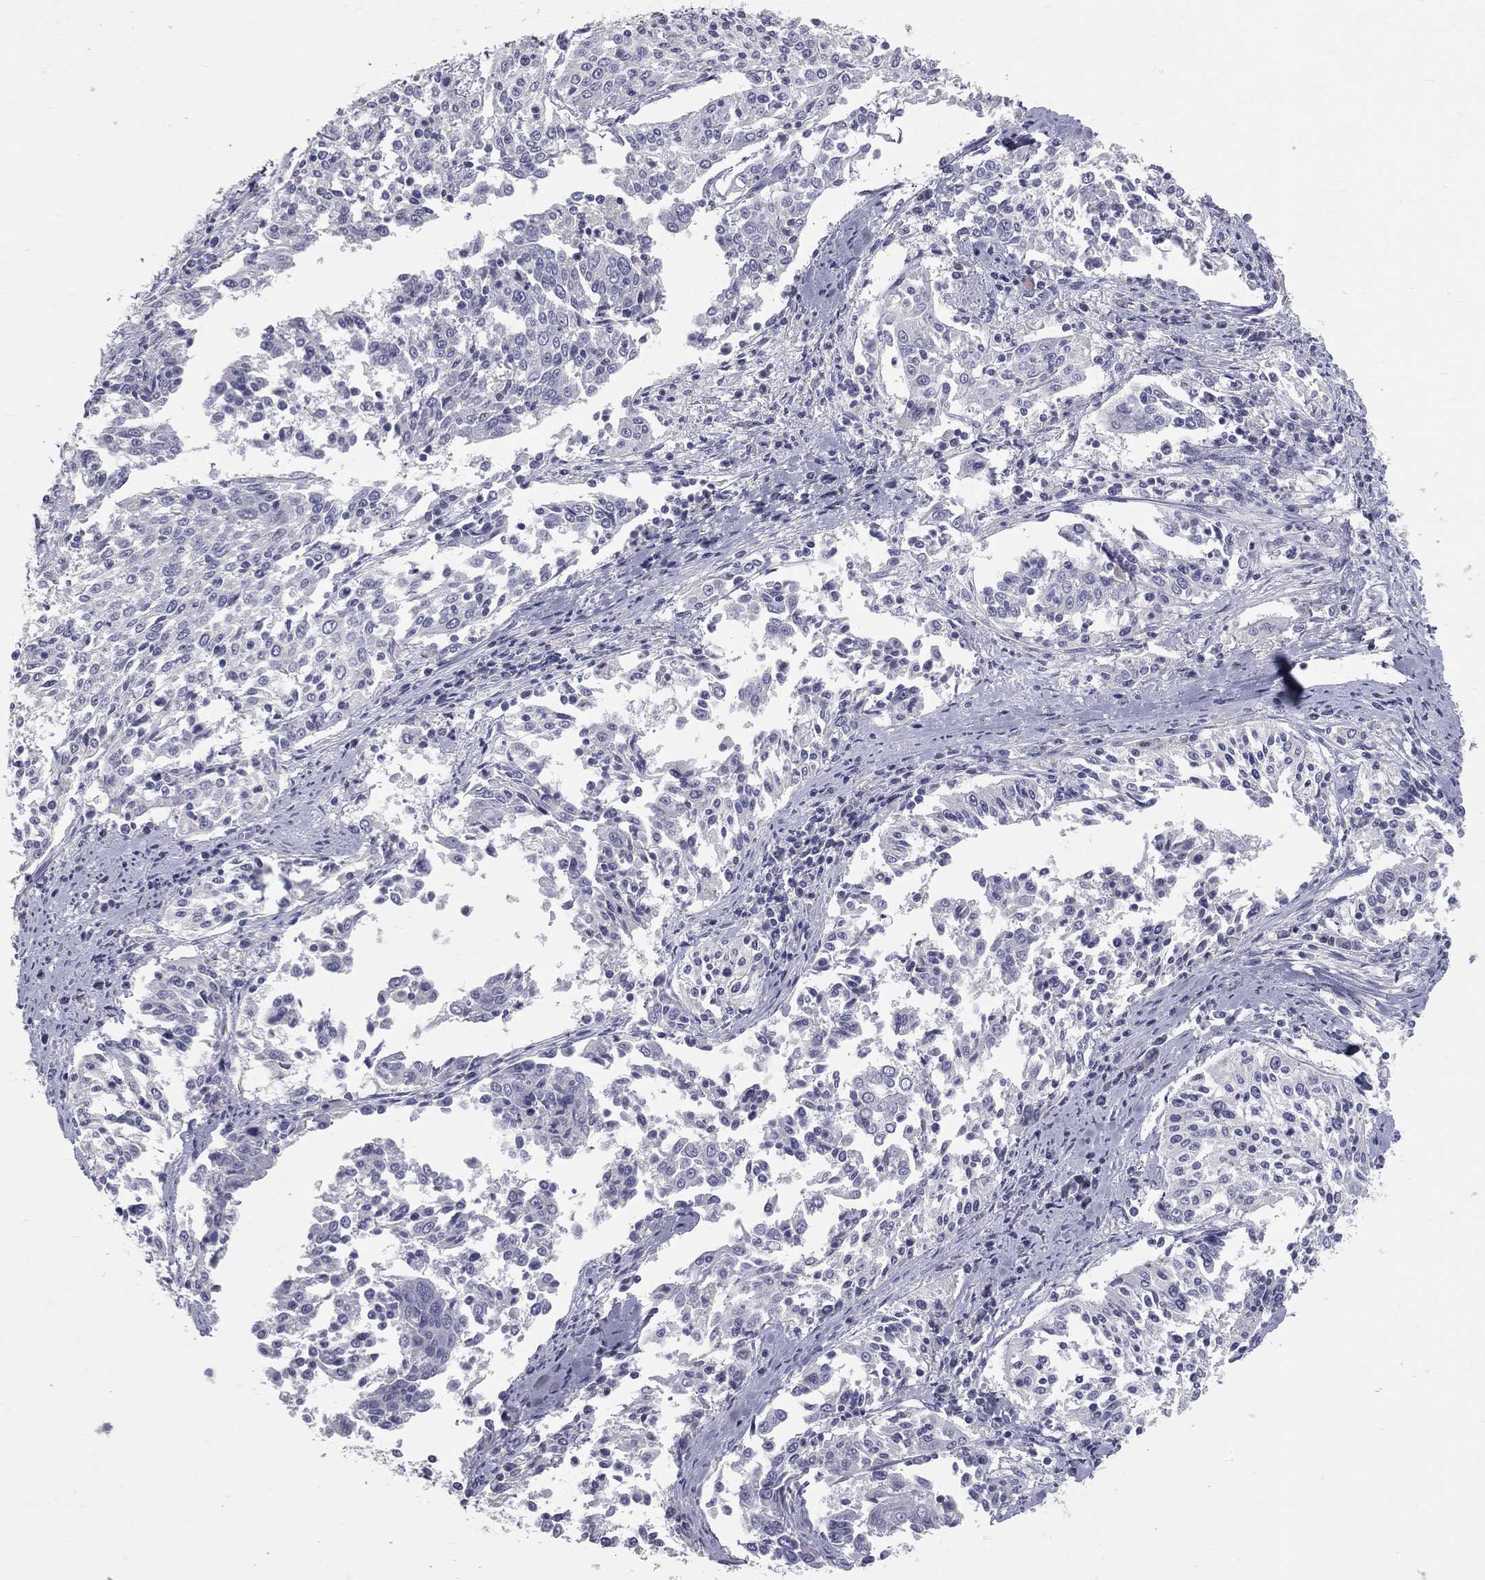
{"staining": {"intensity": "negative", "quantity": "none", "location": "none"}, "tissue": "cervical cancer", "cell_type": "Tumor cells", "image_type": "cancer", "snomed": [{"axis": "morphology", "description": "Squamous cell carcinoma, NOS"}, {"axis": "topography", "description": "Cervix"}], "caption": "Immunohistochemistry (IHC) histopathology image of neoplastic tissue: cervical cancer stained with DAB reveals no significant protein positivity in tumor cells.", "gene": "TFPI2", "patient": {"sex": "female", "age": 41}}